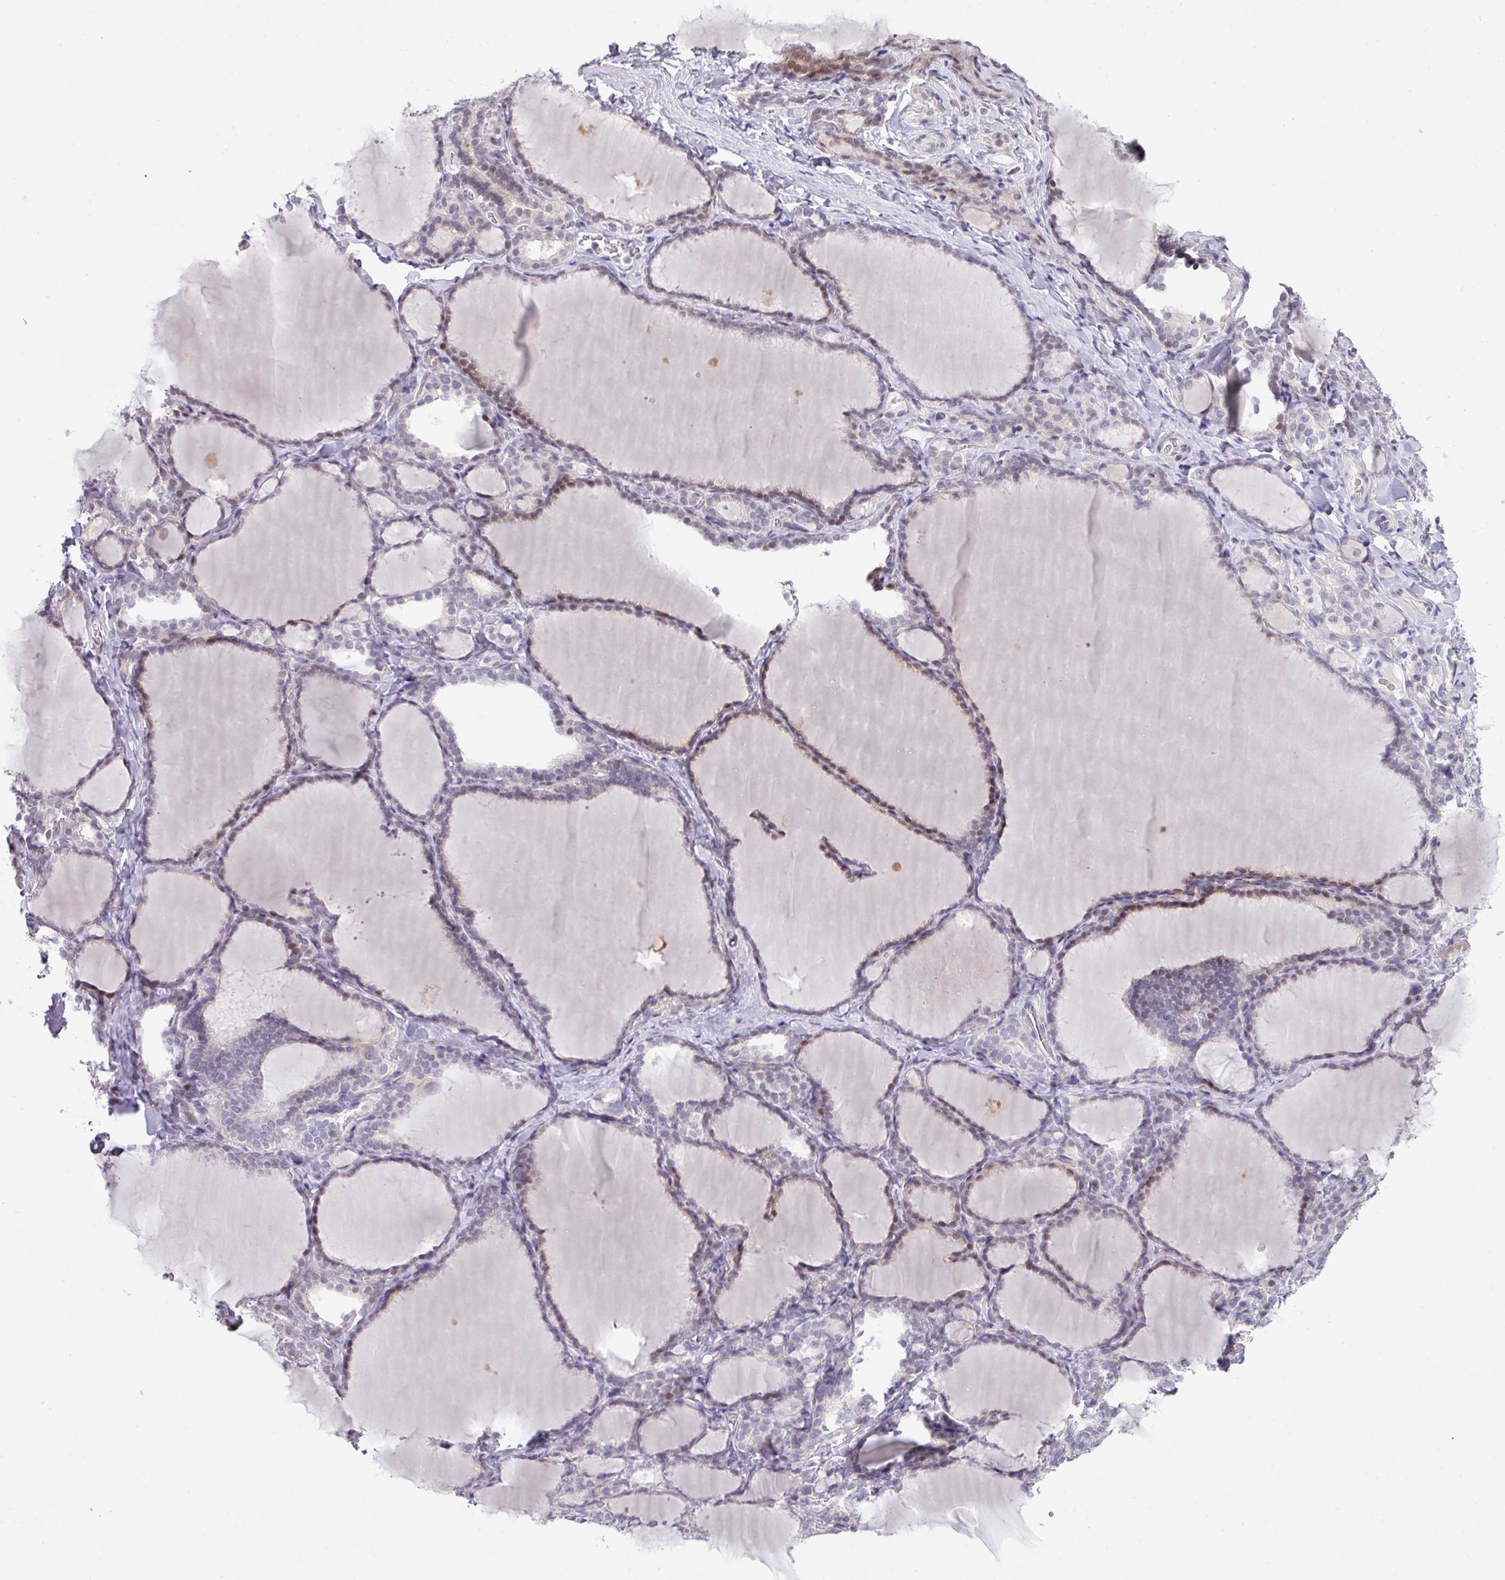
{"staining": {"intensity": "moderate", "quantity": "<25%", "location": "nuclear"}, "tissue": "thyroid gland", "cell_type": "Glandular cells", "image_type": "normal", "snomed": [{"axis": "morphology", "description": "Normal tissue, NOS"}, {"axis": "topography", "description": "Thyroid gland"}], "caption": "Protein expression analysis of unremarkable thyroid gland demonstrates moderate nuclear expression in approximately <25% of glandular cells.", "gene": "ANKRD13B", "patient": {"sex": "female", "age": 31}}